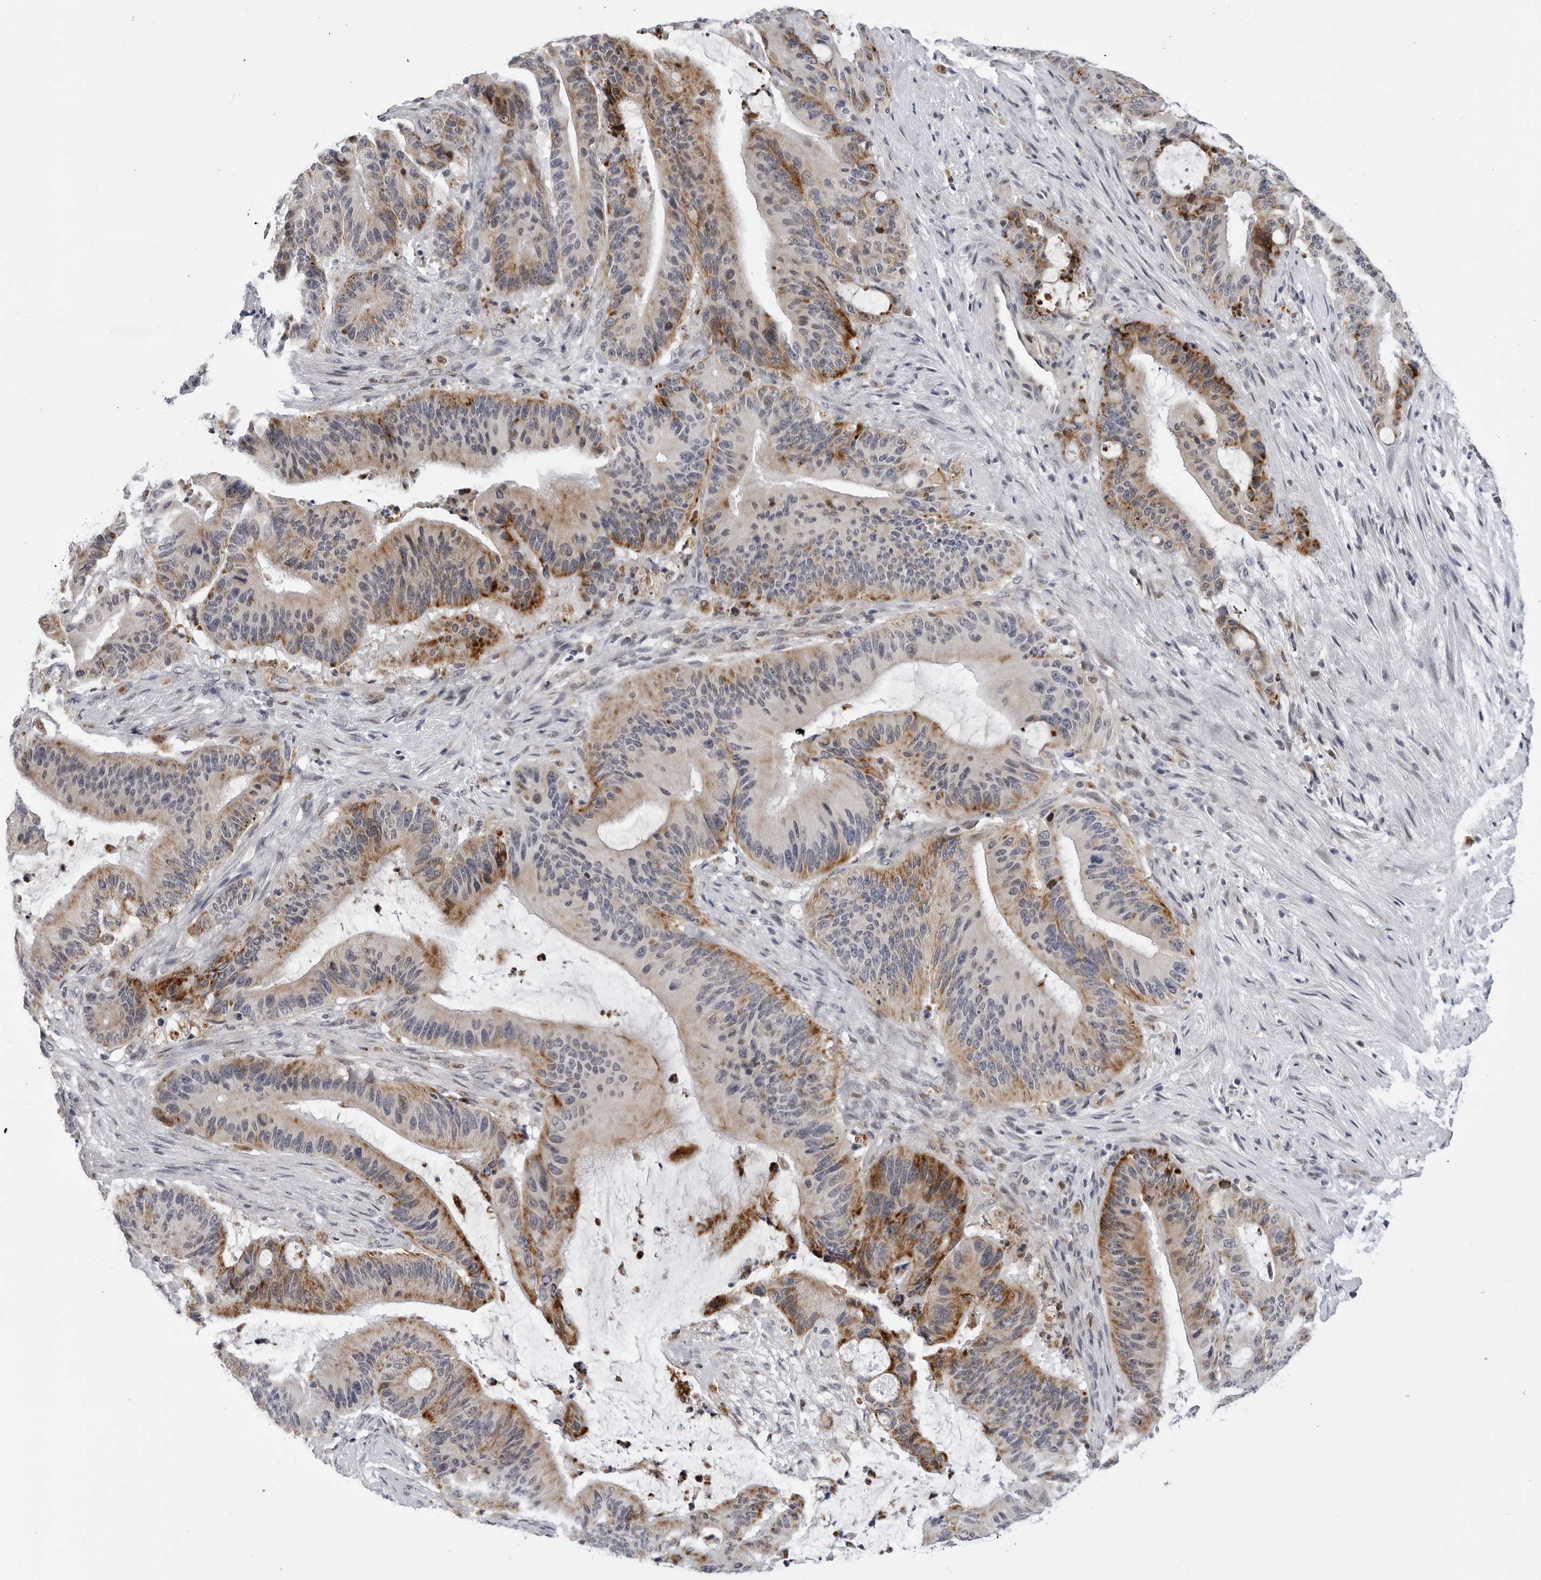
{"staining": {"intensity": "moderate", "quantity": "25%-75%", "location": "cytoplasmic/membranous"}, "tissue": "liver cancer", "cell_type": "Tumor cells", "image_type": "cancer", "snomed": [{"axis": "morphology", "description": "Normal tissue, NOS"}, {"axis": "morphology", "description": "Cholangiocarcinoma"}, {"axis": "topography", "description": "Liver"}, {"axis": "topography", "description": "Peripheral nerve tissue"}], "caption": "A brown stain shows moderate cytoplasmic/membranous staining of a protein in cholangiocarcinoma (liver) tumor cells. The protein is shown in brown color, while the nuclei are stained blue.", "gene": "CDK20", "patient": {"sex": "female", "age": 73}}